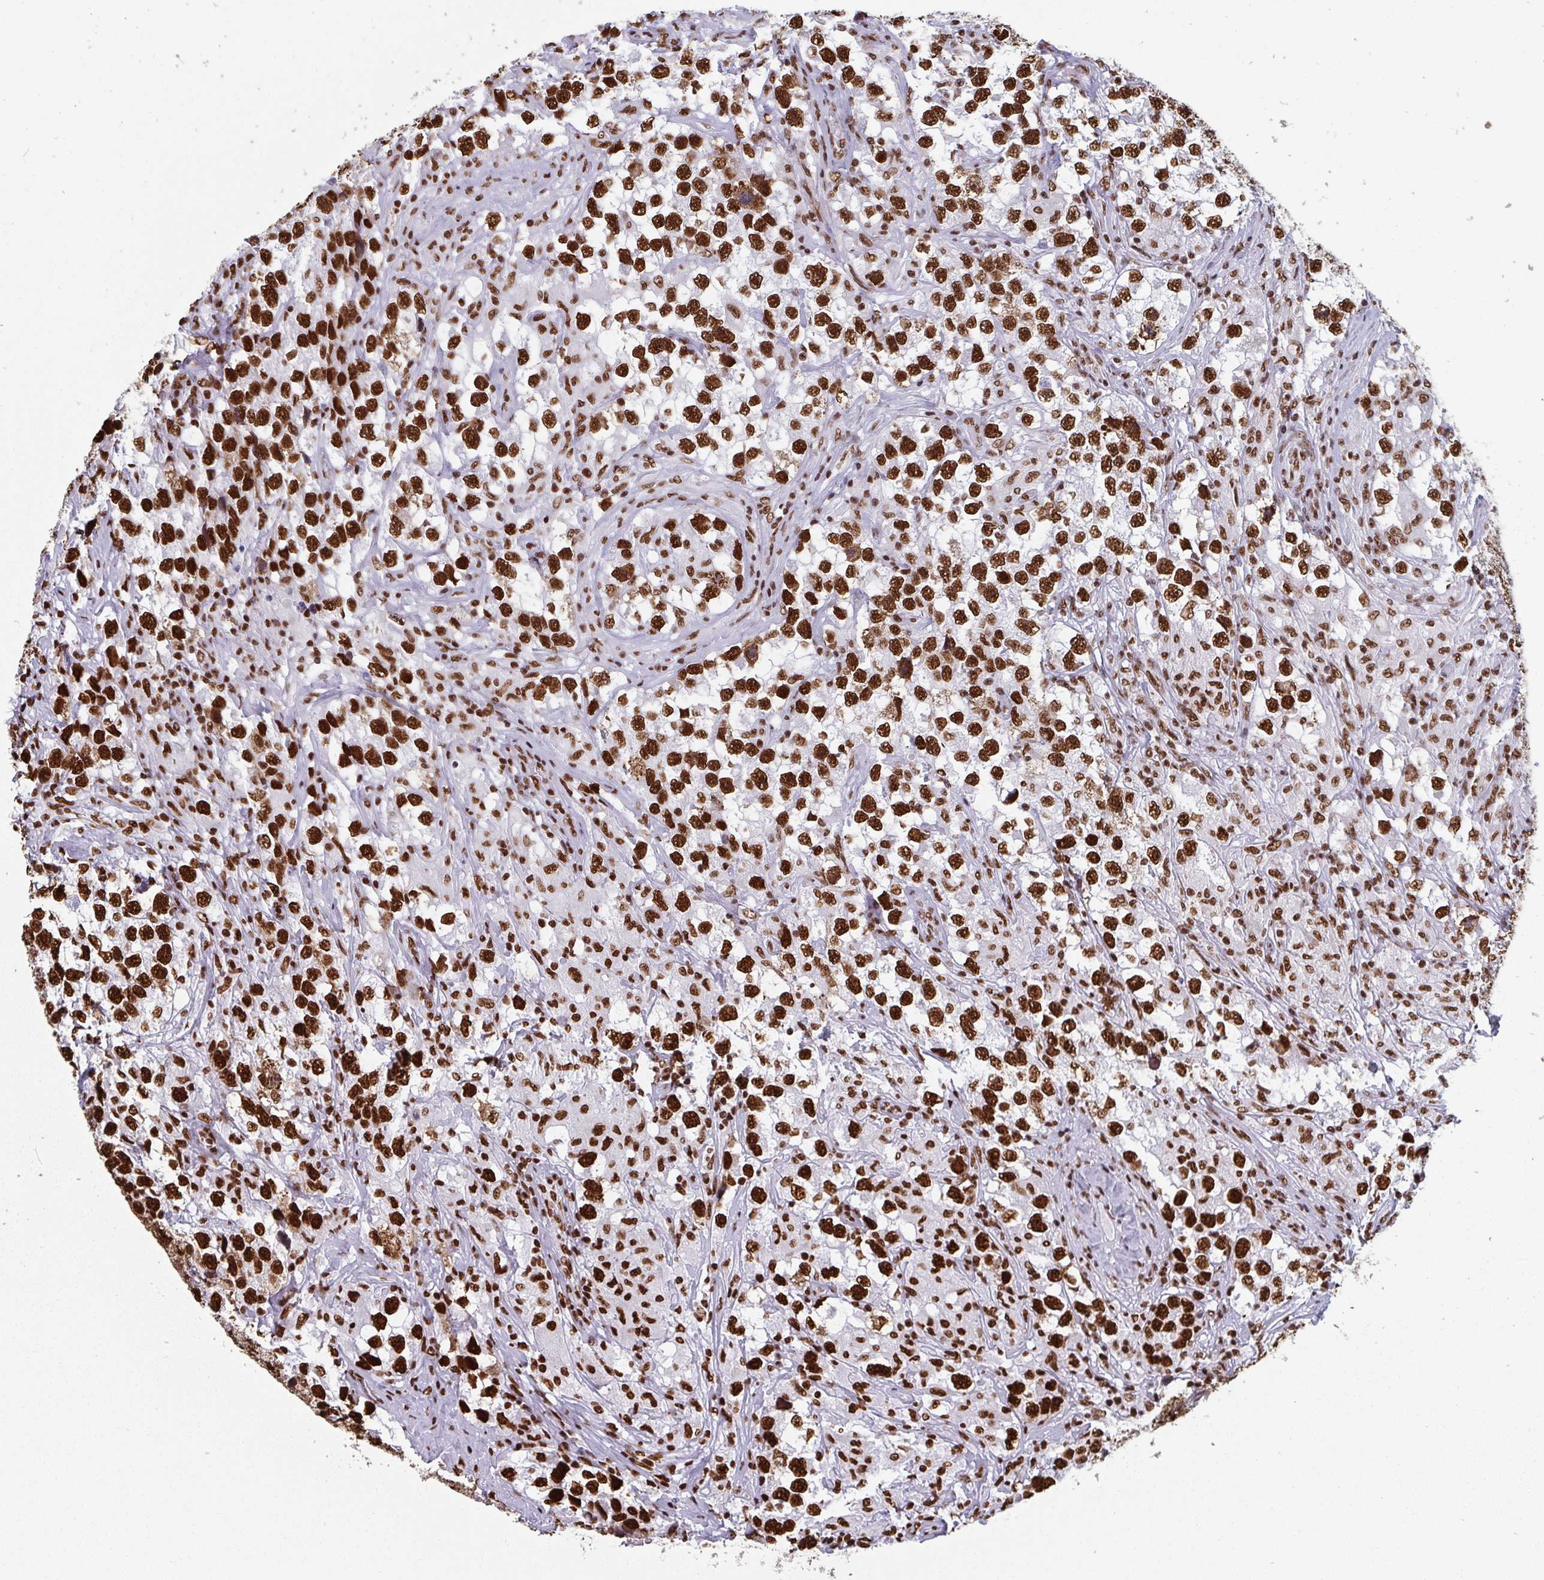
{"staining": {"intensity": "strong", "quantity": ">75%", "location": "nuclear"}, "tissue": "testis cancer", "cell_type": "Tumor cells", "image_type": "cancer", "snomed": [{"axis": "morphology", "description": "Seminoma, NOS"}, {"axis": "topography", "description": "Testis"}], "caption": "Immunohistochemical staining of human seminoma (testis) shows strong nuclear protein expression in about >75% of tumor cells.", "gene": "GAR1", "patient": {"sex": "male", "age": 46}}